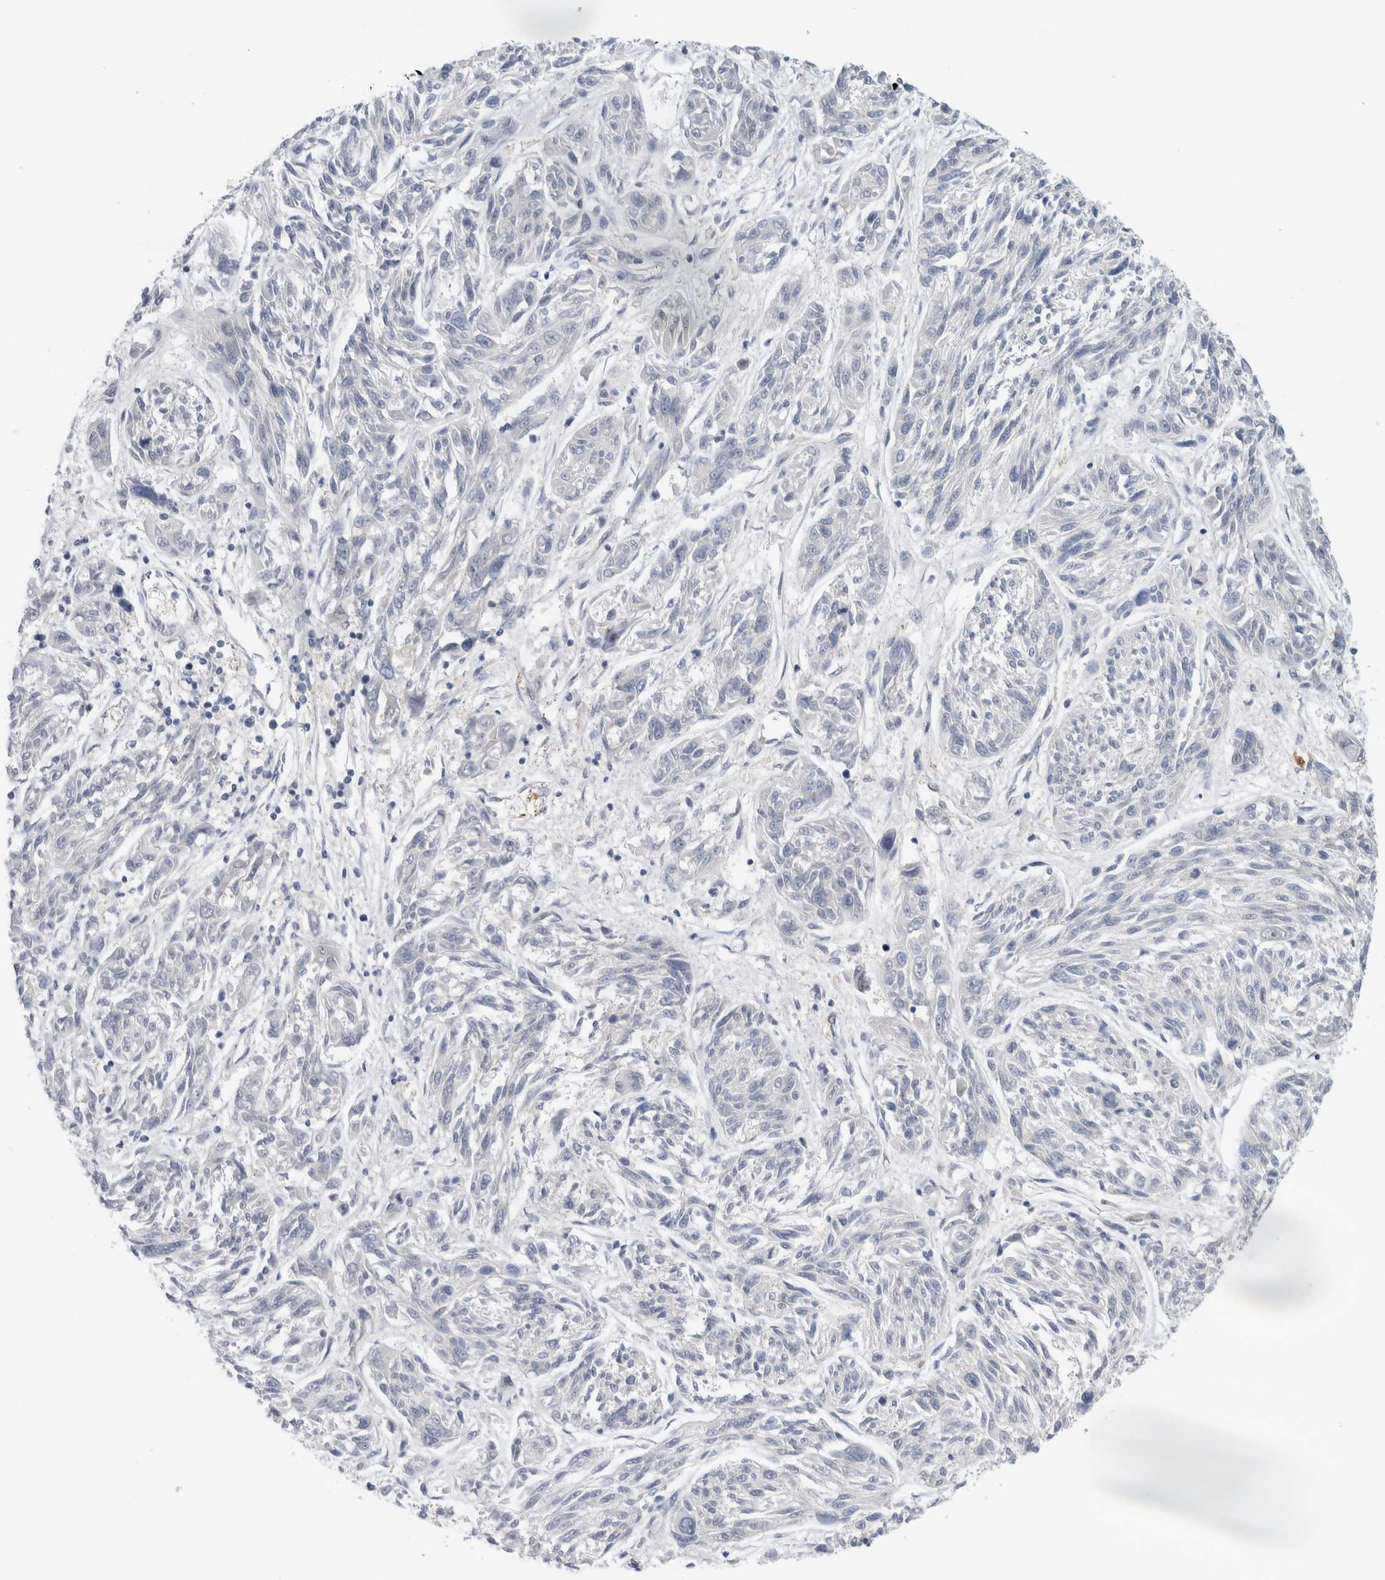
{"staining": {"intensity": "negative", "quantity": "none", "location": "none"}, "tissue": "melanoma", "cell_type": "Tumor cells", "image_type": "cancer", "snomed": [{"axis": "morphology", "description": "Malignant melanoma, NOS"}, {"axis": "topography", "description": "Skin"}], "caption": "Tumor cells show no significant staining in malignant melanoma. Brightfield microscopy of immunohistochemistry stained with DAB (3,3'-diaminobenzidine) (brown) and hematoxylin (blue), captured at high magnification.", "gene": "EIF4G3", "patient": {"sex": "male", "age": 53}}